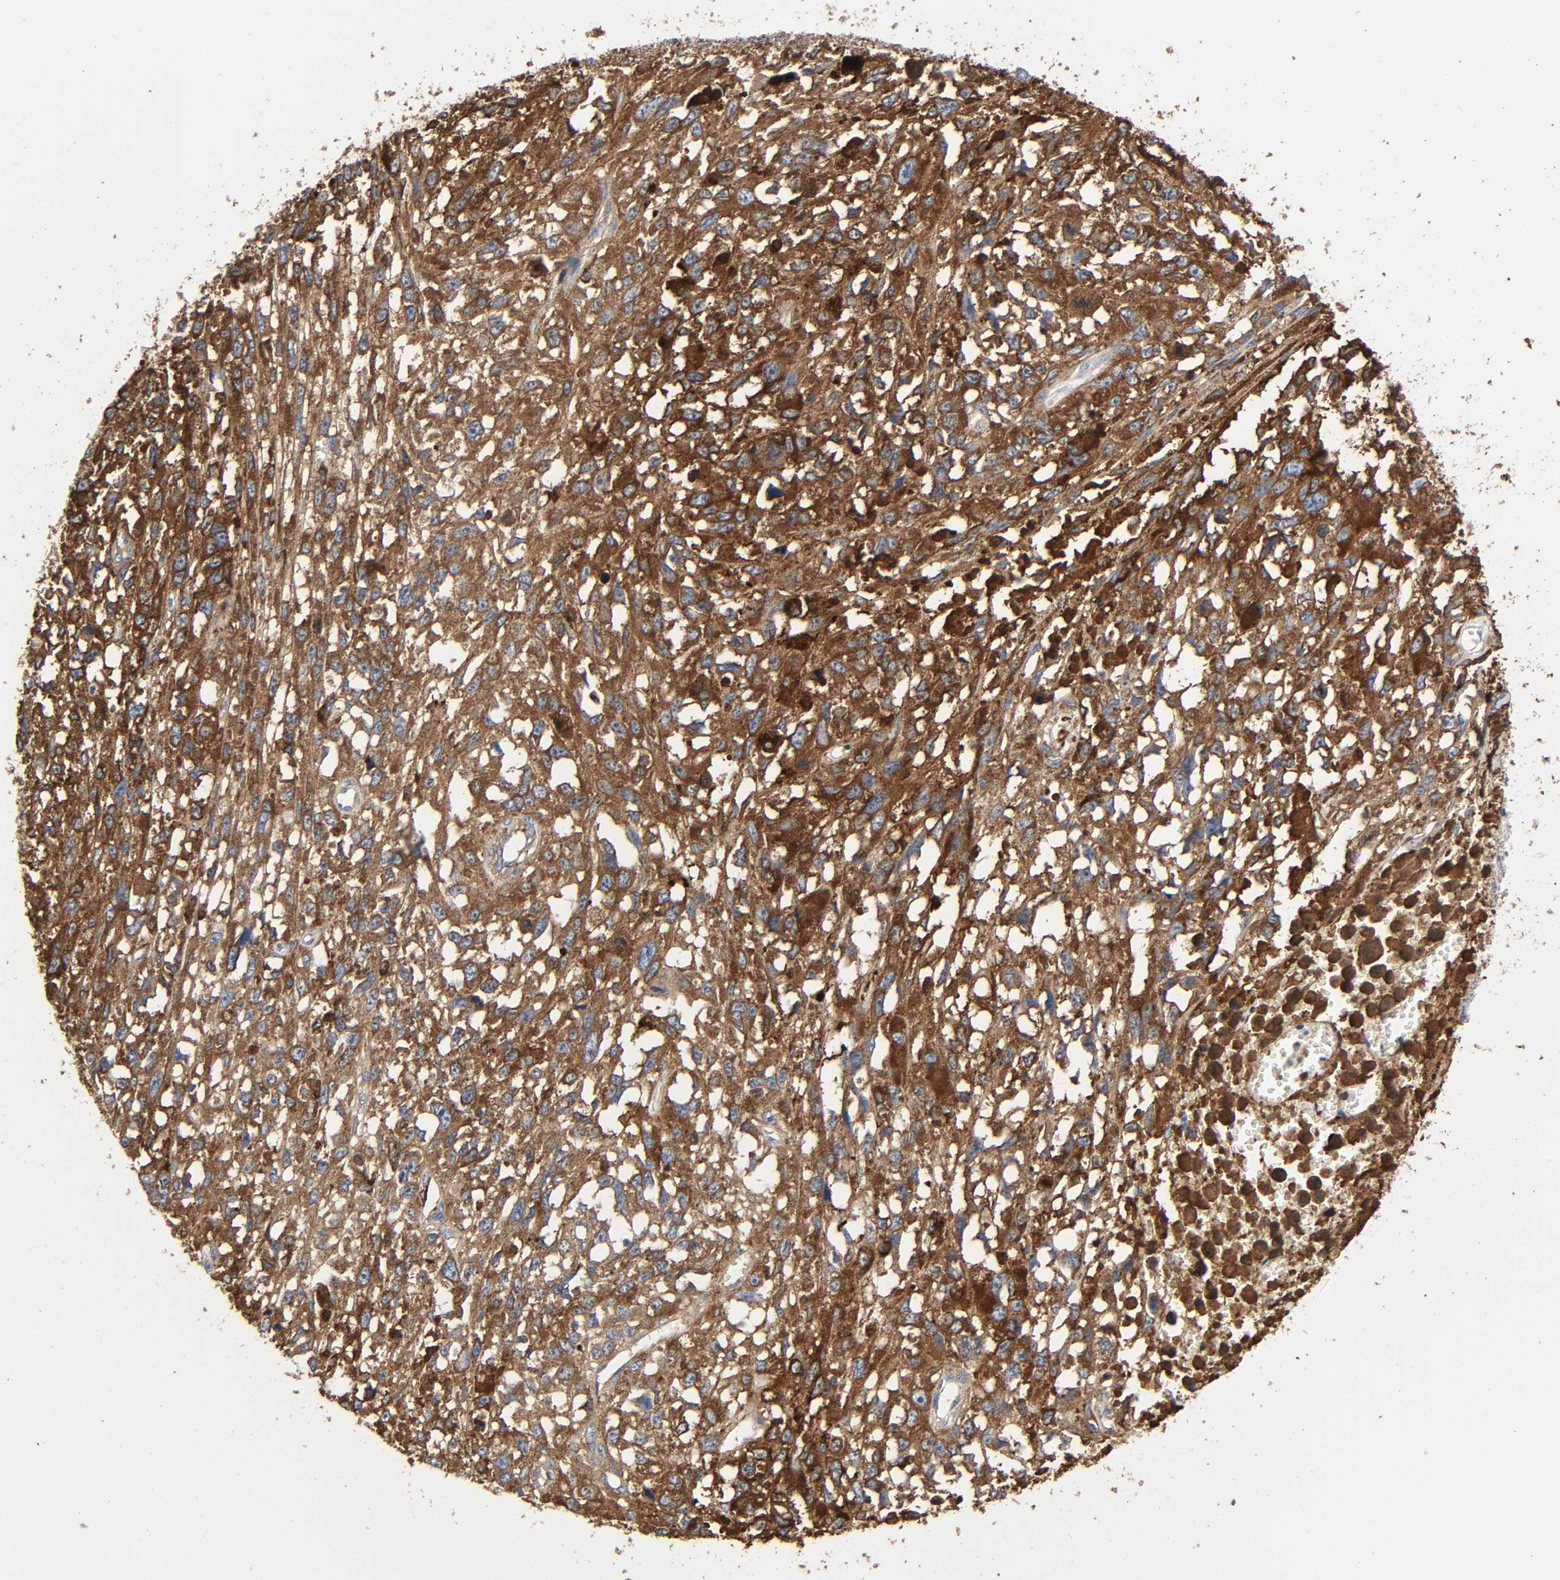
{"staining": {"intensity": "strong", "quantity": ">75%", "location": "cytoplasmic/membranous"}, "tissue": "melanoma", "cell_type": "Tumor cells", "image_type": "cancer", "snomed": [{"axis": "morphology", "description": "Malignant melanoma, Metastatic site"}, {"axis": "topography", "description": "Lymph node"}], "caption": "Immunohistochemistry (IHC) (DAB) staining of human malignant melanoma (metastatic site) shows strong cytoplasmic/membranous protein expression in approximately >75% of tumor cells.", "gene": "C3", "patient": {"sex": "male", "age": 59}}